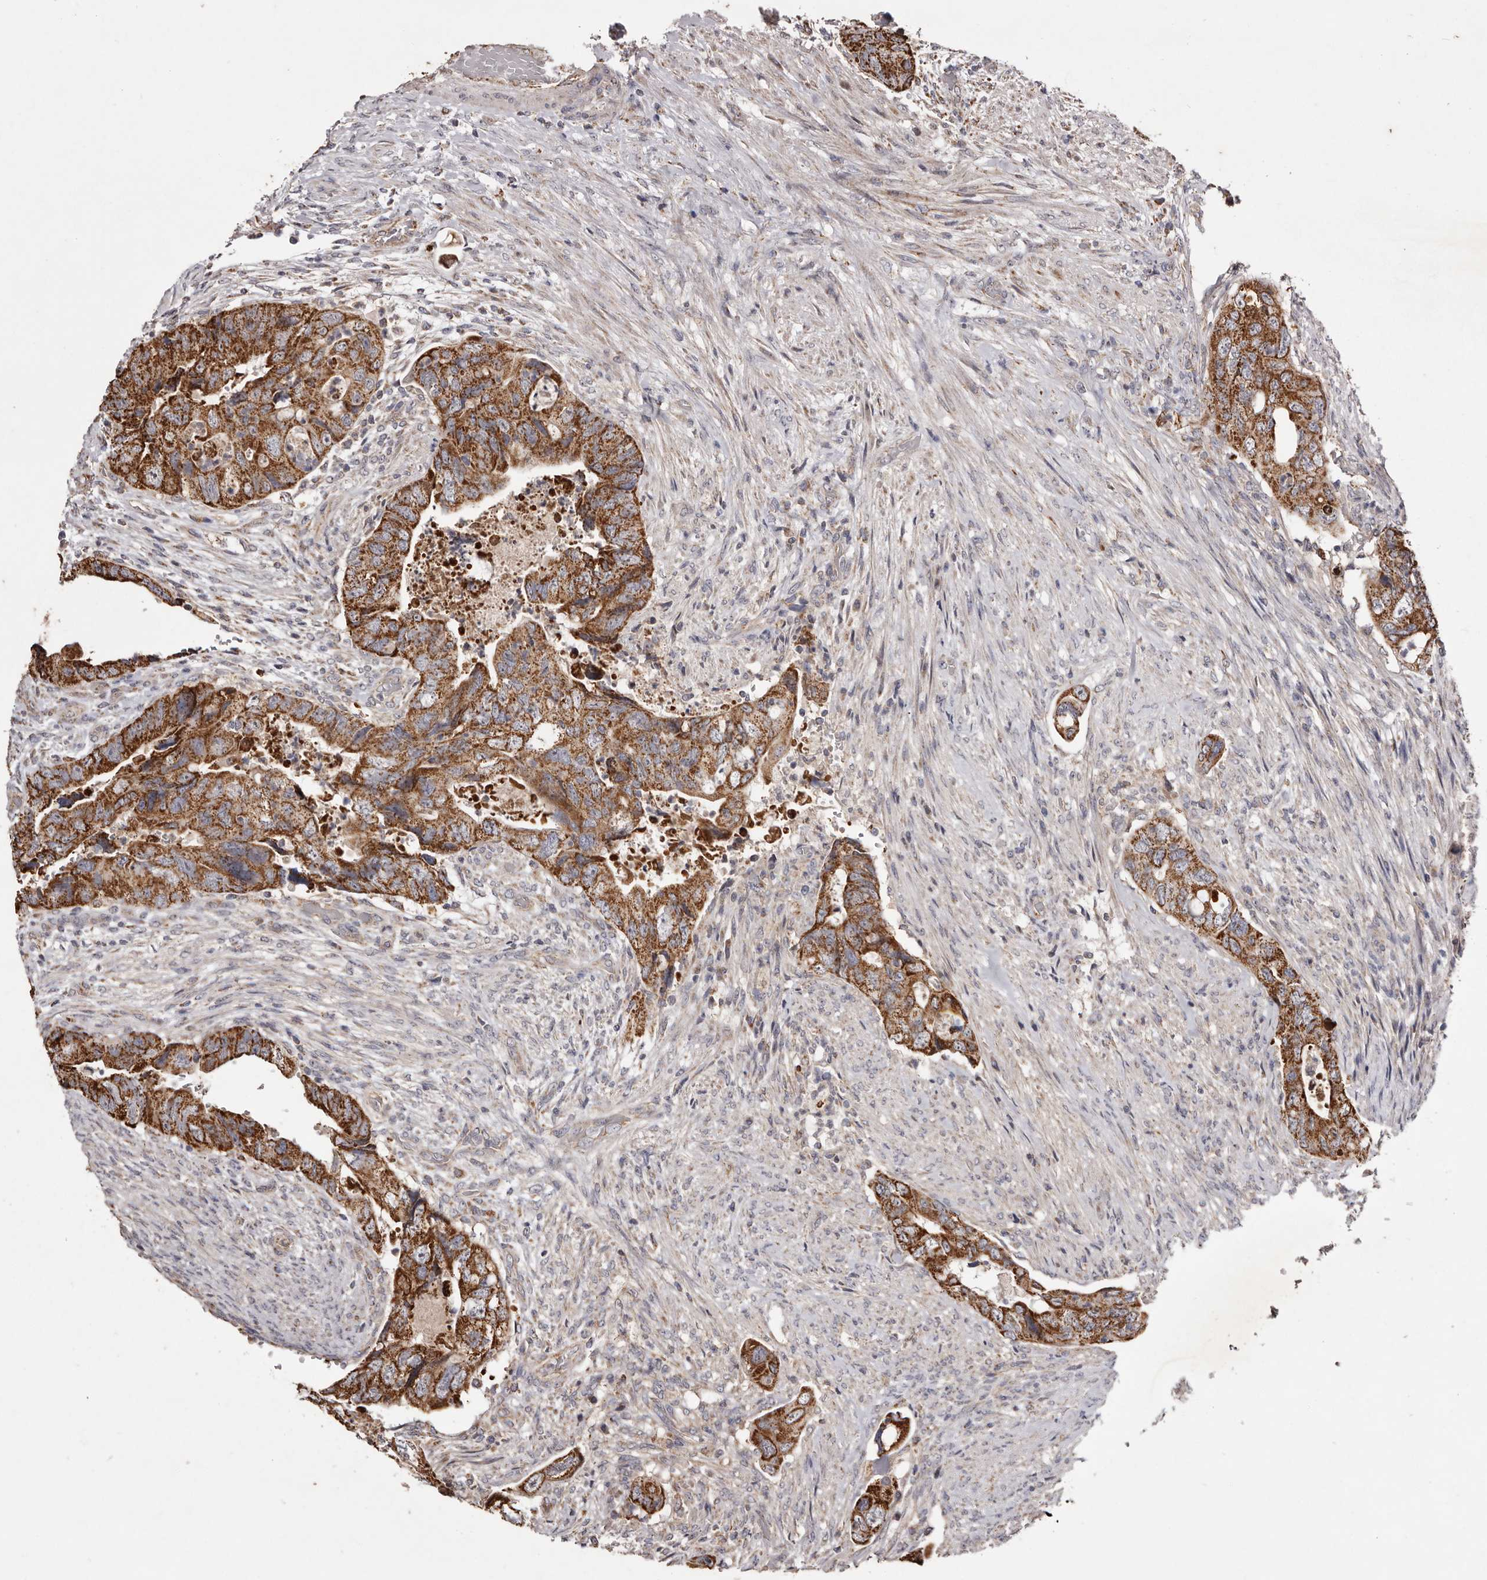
{"staining": {"intensity": "strong", "quantity": ">75%", "location": "cytoplasmic/membranous"}, "tissue": "colorectal cancer", "cell_type": "Tumor cells", "image_type": "cancer", "snomed": [{"axis": "morphology", "description": "Adenocarcinoma, NOS"}, {"axis": "topography", "description": "Rectum"}], "caption": "Colorectal cancer was stained to show a protein in brown. There is high levels of strong cytoplasmic/membranous positivity in approximately >75% of tumor cells.", "gene": "CPLANE2", "patient": {"sex": "male", "age": 63}}